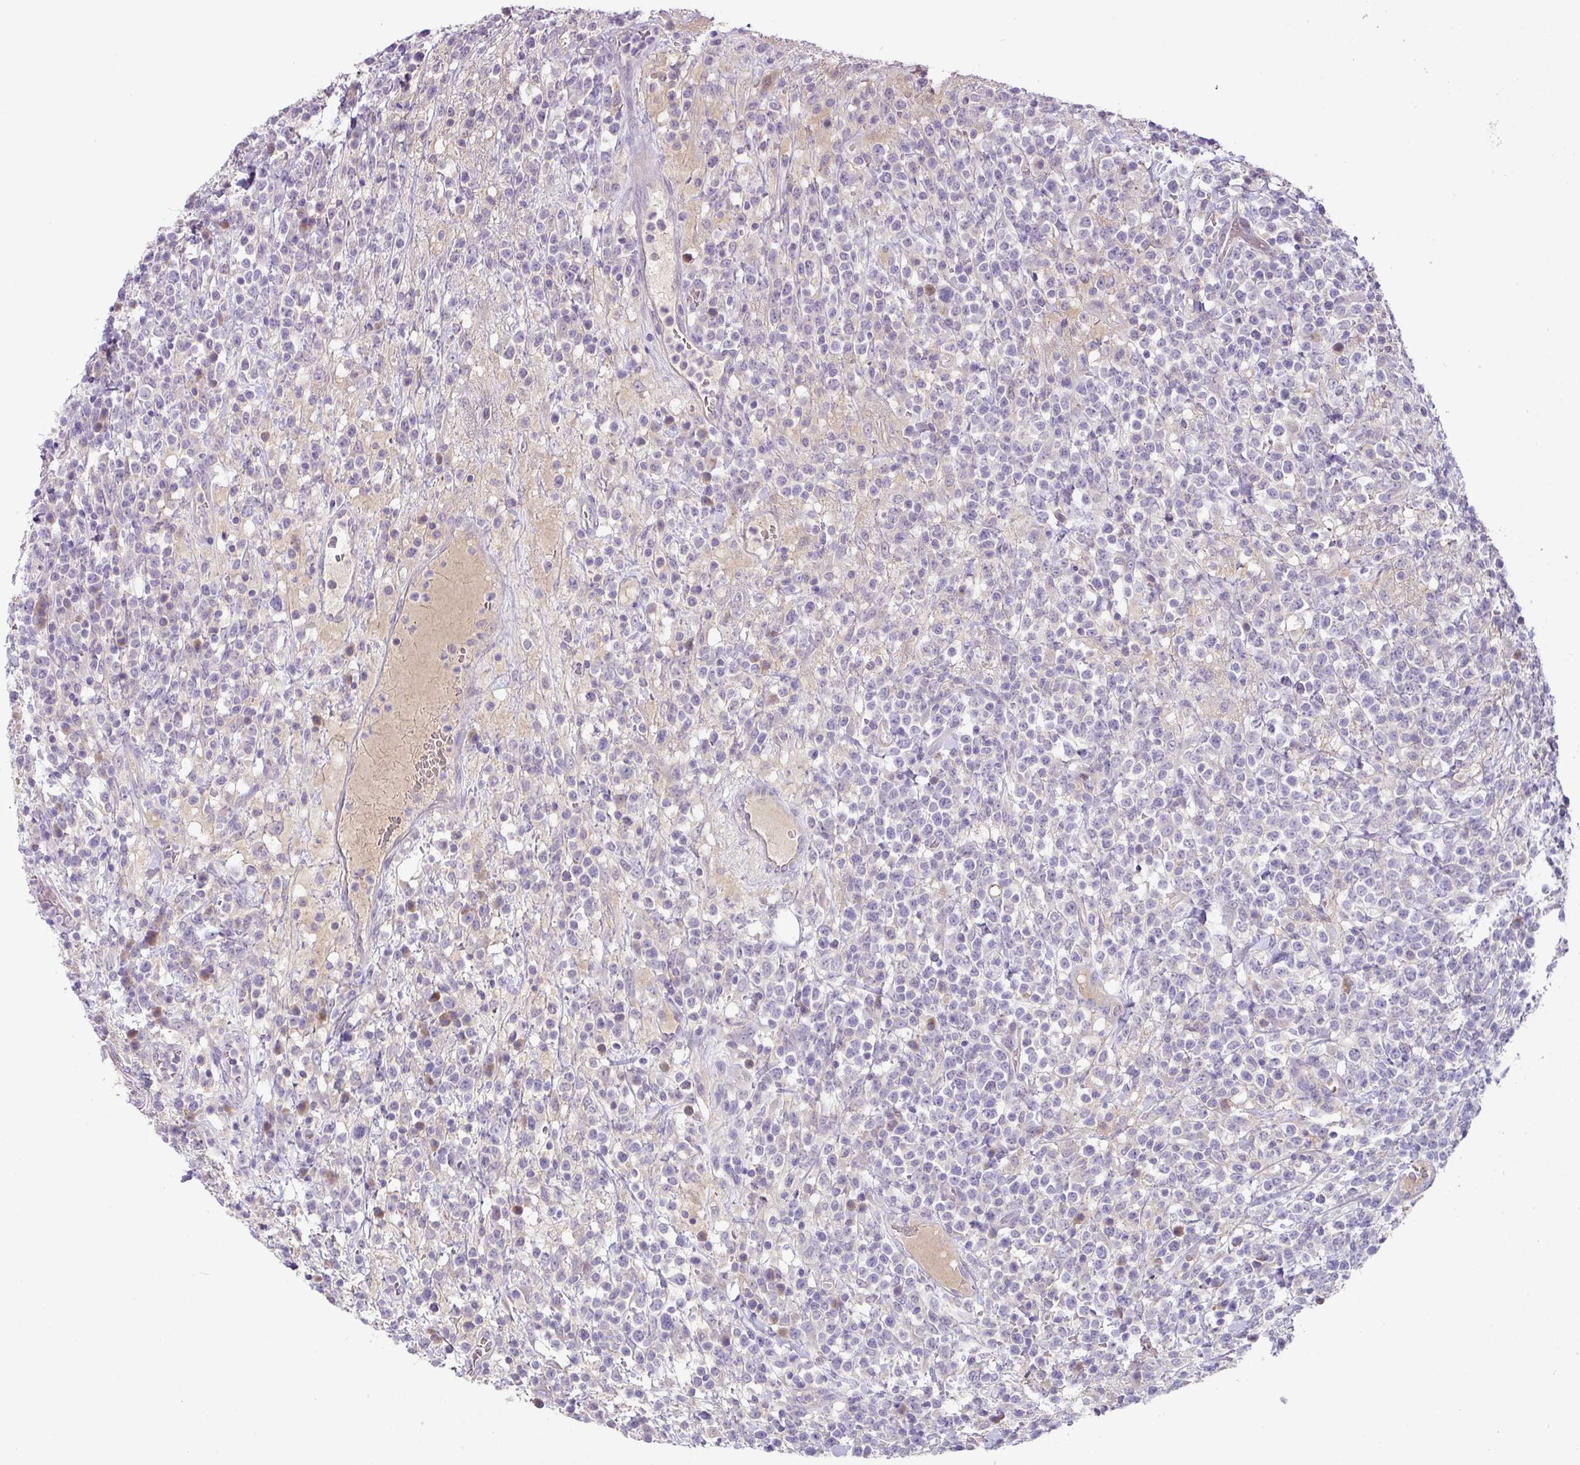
{"staining": {"intensity": "negative", "quantity": "none", "location": "none"}, "tissue": "lymphoma", "cell_type": "Tumor cells", "image_type": "cancer", "snomed": [{"axis": "morphology", "description": "Malignant lymphoma, non-Hodgkin's type, High grade"}, {"axis": "topography", "description": "Colon"}], "caption": "Immunohistochemistry of lymphoma exhibits no staining in tumor cells.", "gene": "PLEKHH3", "patient": {"sex": "female", "age": 53}}